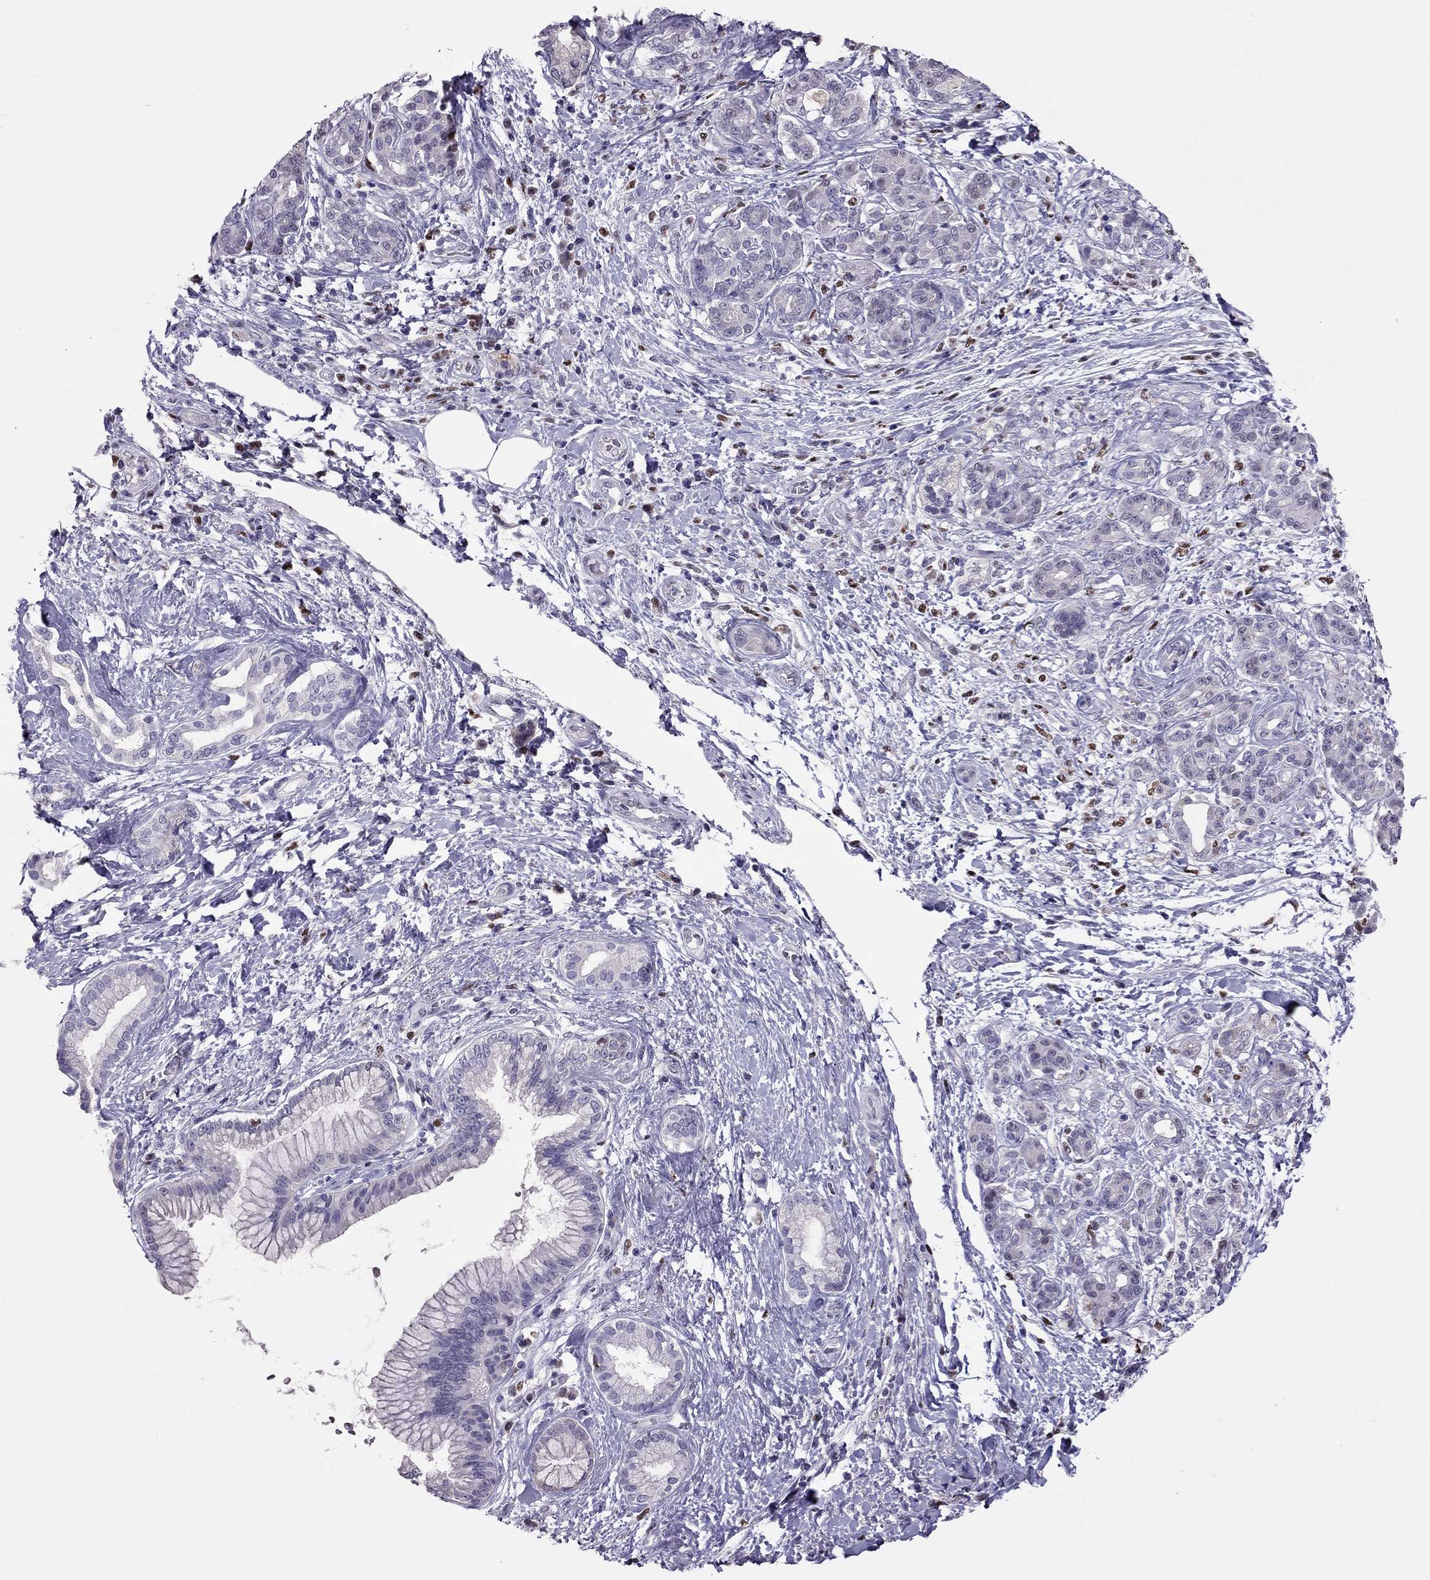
{"staining": {"intensity": "negative", "quantity": "none", "location": "none"}, "tissue": "pancreatic cancer", "cell_type": "Tumor cells", "image_type": "cancer", "snomed": [{"axis": "morphology", "description": "Adenocarcinoma, NOS"}, {"axis": "topography", "description": "Pancreas"}], "caption": "Human pancreatic cancer (adenocarcinoma) stained for a protein using immunohistochemistry shows no expression in tumor cells.", "gene": "SPINT3", "patient": {"sex": "female", "age": 73}}